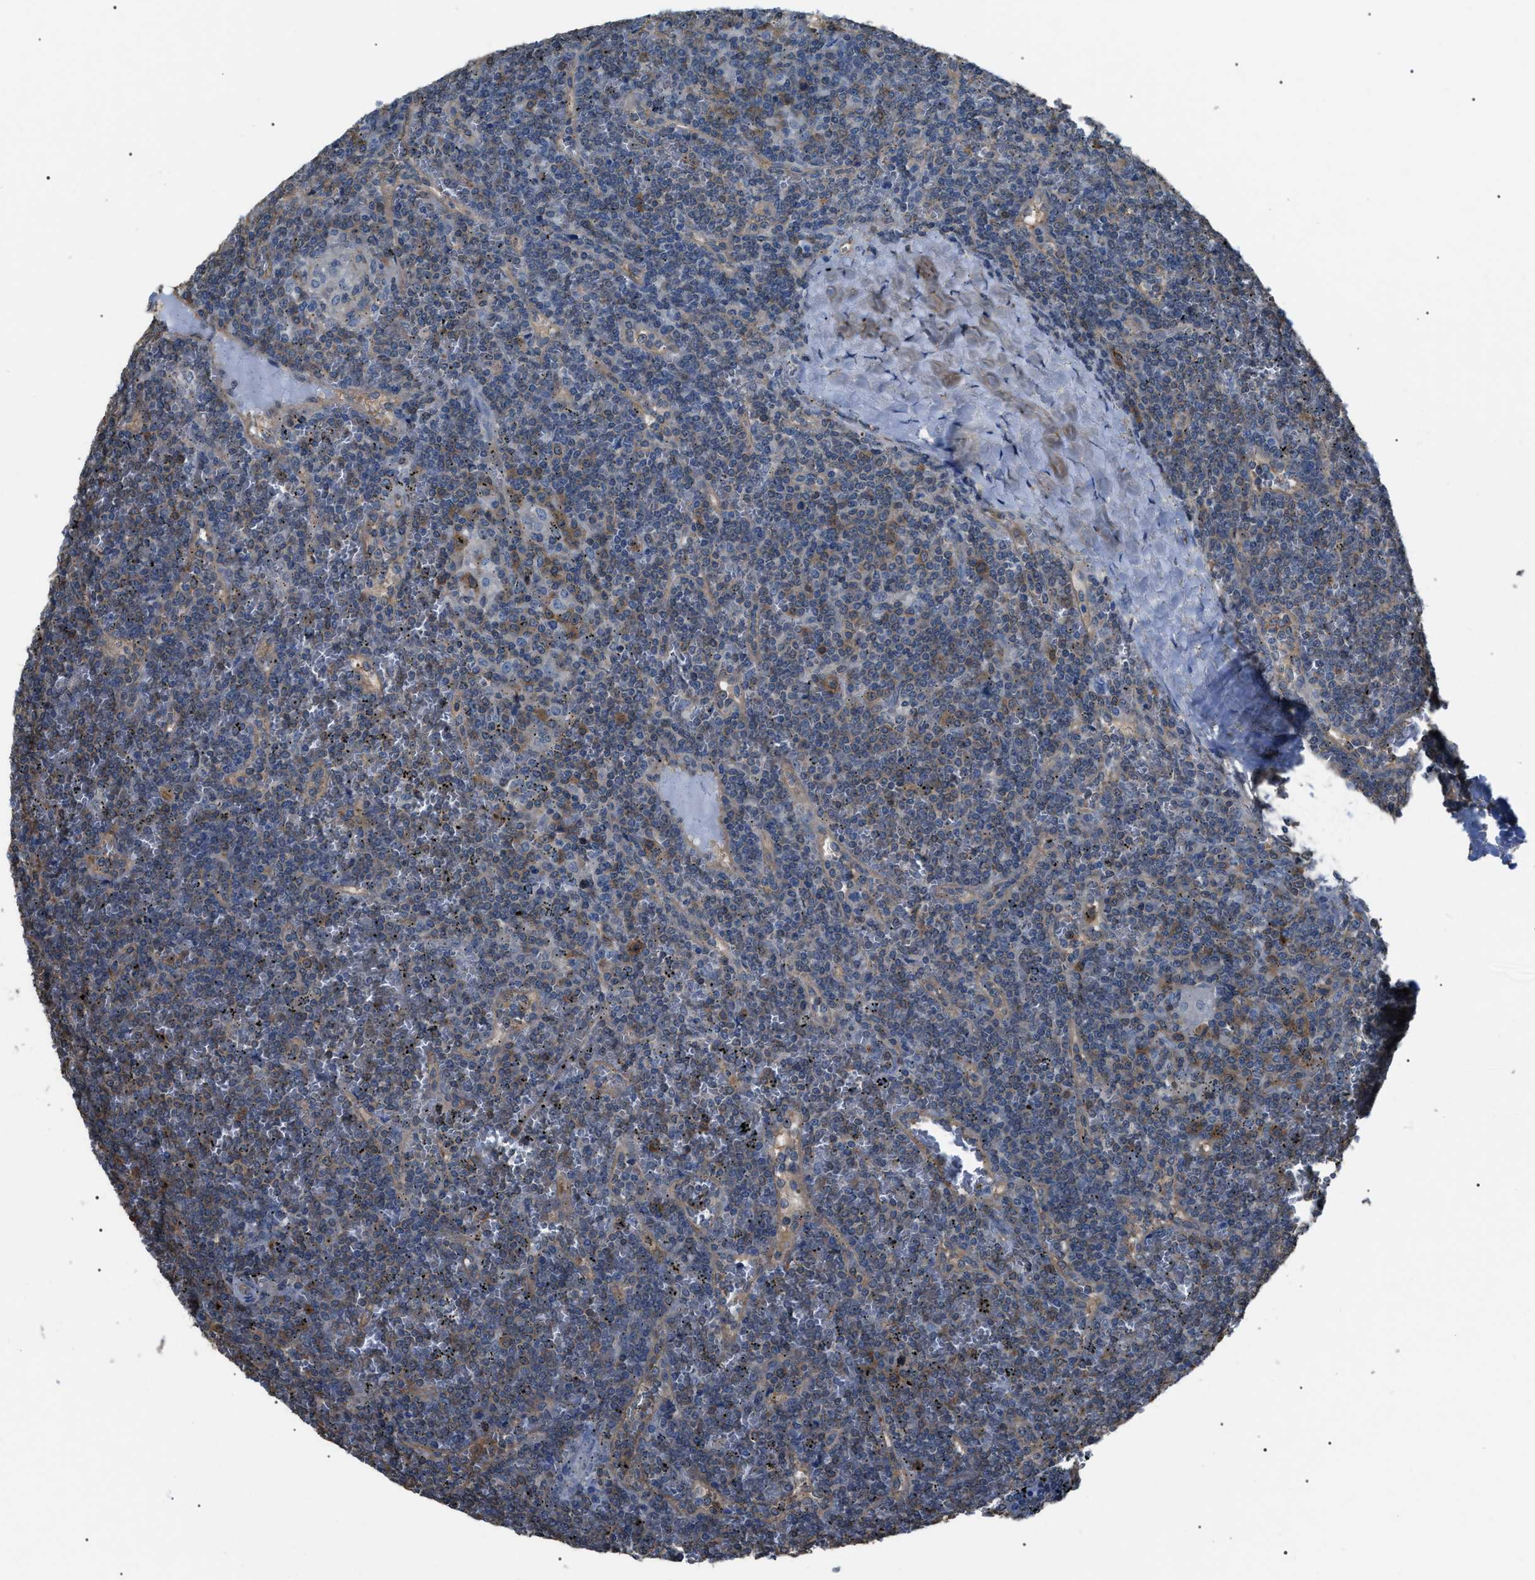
{"staining": {"intensity": "moderate", "quantity": "25%-75%", "location": "cytoplasmic/membranous"}, "tissue": "lymphoma", "cell_type": "Tumor cells", "image_type": "cancer", "snomed": [{"axis": "morphology", "description": "Malignant lymphoma, non-Hodgkin's type, Low grade"}, {"axis": "topography", "description": "Spleen"}], "caption": "Tumor cells demonstrate moderate cytoplasmic/membranous staining in approximately 25%-75% of cells in low-grade malignant lymphoma, non-Hodgkin's type. Immunohistochemistry (ihc) stains the protein of interest in brown and the nuclei are stained blue.", "gene": "PDCD5", "patient": {"sex": "female", "age": 19}}